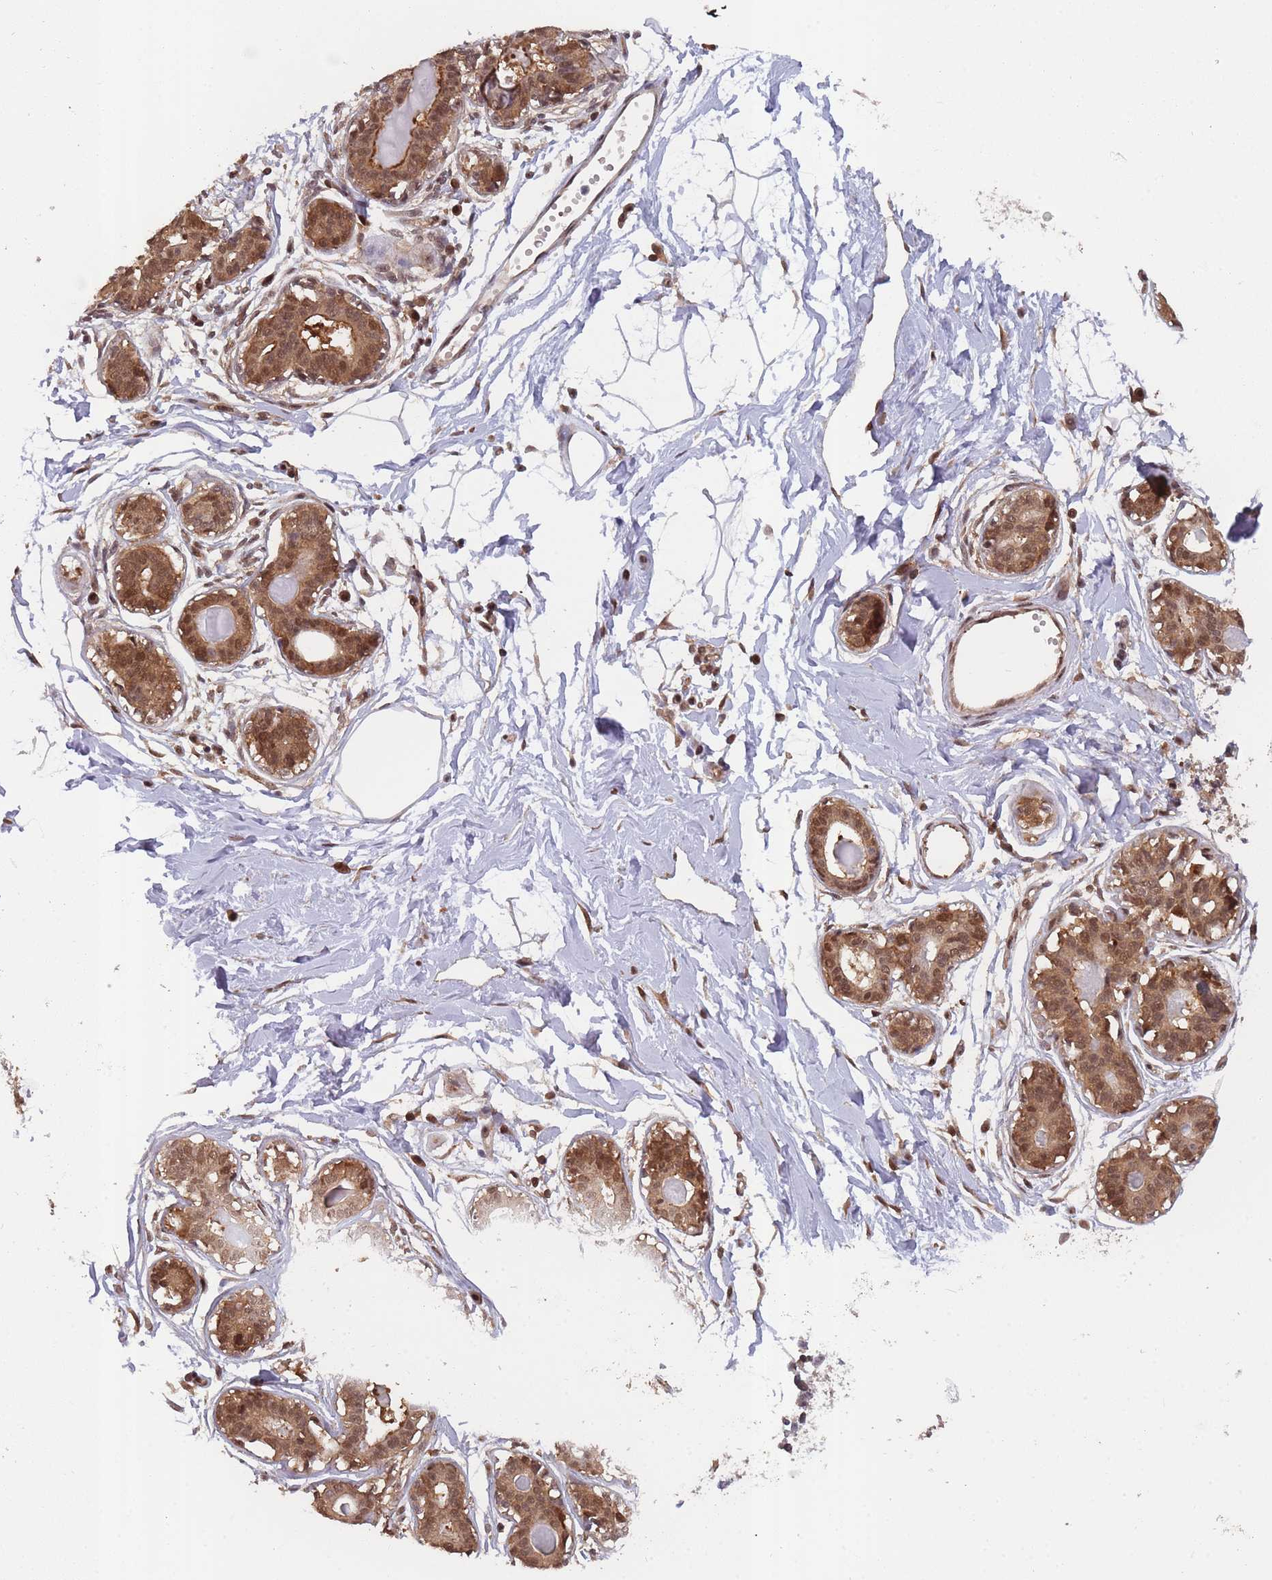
{"staining": {"intensity": "negative", "quantity": "none", "location": "none"}, "tissue": "breast", "cell_type": "Adipocytes", "image_type": "normal", "snomed": [{"axis": "morphology", "description": "Normal tissue, NOS"}, {"axis": "topography", "description": "Breast"}], "caption": "The immunohistochemistry histopathology image has no significant expression in adipocytes of breast. (Brightfield microscopy of DAB immunohistochemistry (IHC) at high magnification).", "gene": "PPP6R3", "patient": {"sex": "female", "age": 45}}